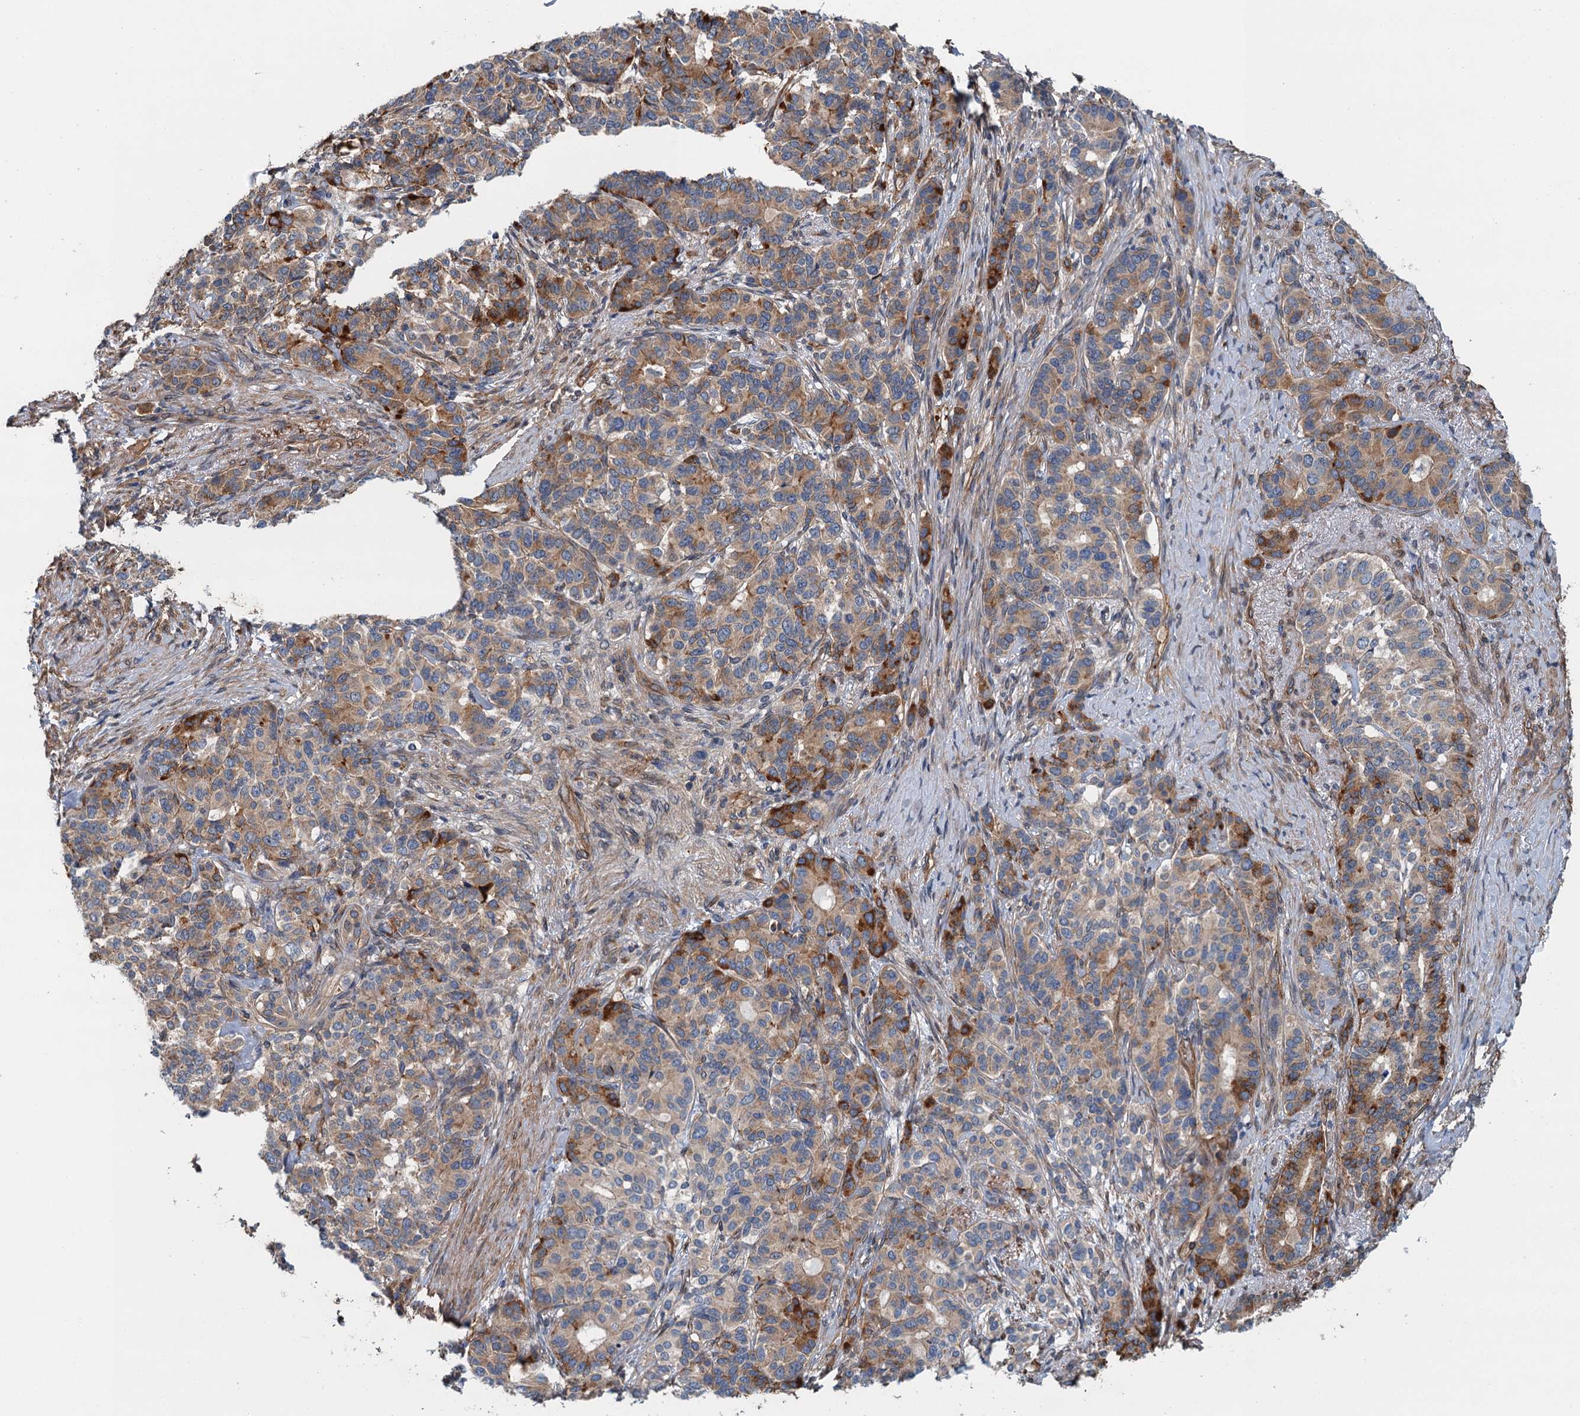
{"staining": {"intensity": "moderate", "quantity": "25%-75%", "location": "cytoplasmic/membranous"}, "tissue": "pancreatic cancer", "cell_type": "Tumor cells", "image_type": "cancer", "snomed": [{"axis": "morphology", "description": "Adenocarcinoma, NOS"}, {"axis": "topography", "description": "Pancreas"}], "caption": "Pancreatic cancer (adenocarcinoma) stained for a protein (brown) exhibits moderate cytoplasmic/membranous positive expression in about 25%-75% of tumor cells.", "gene": "ROGDI", "patient": {"sex": "female", "age": 74}}